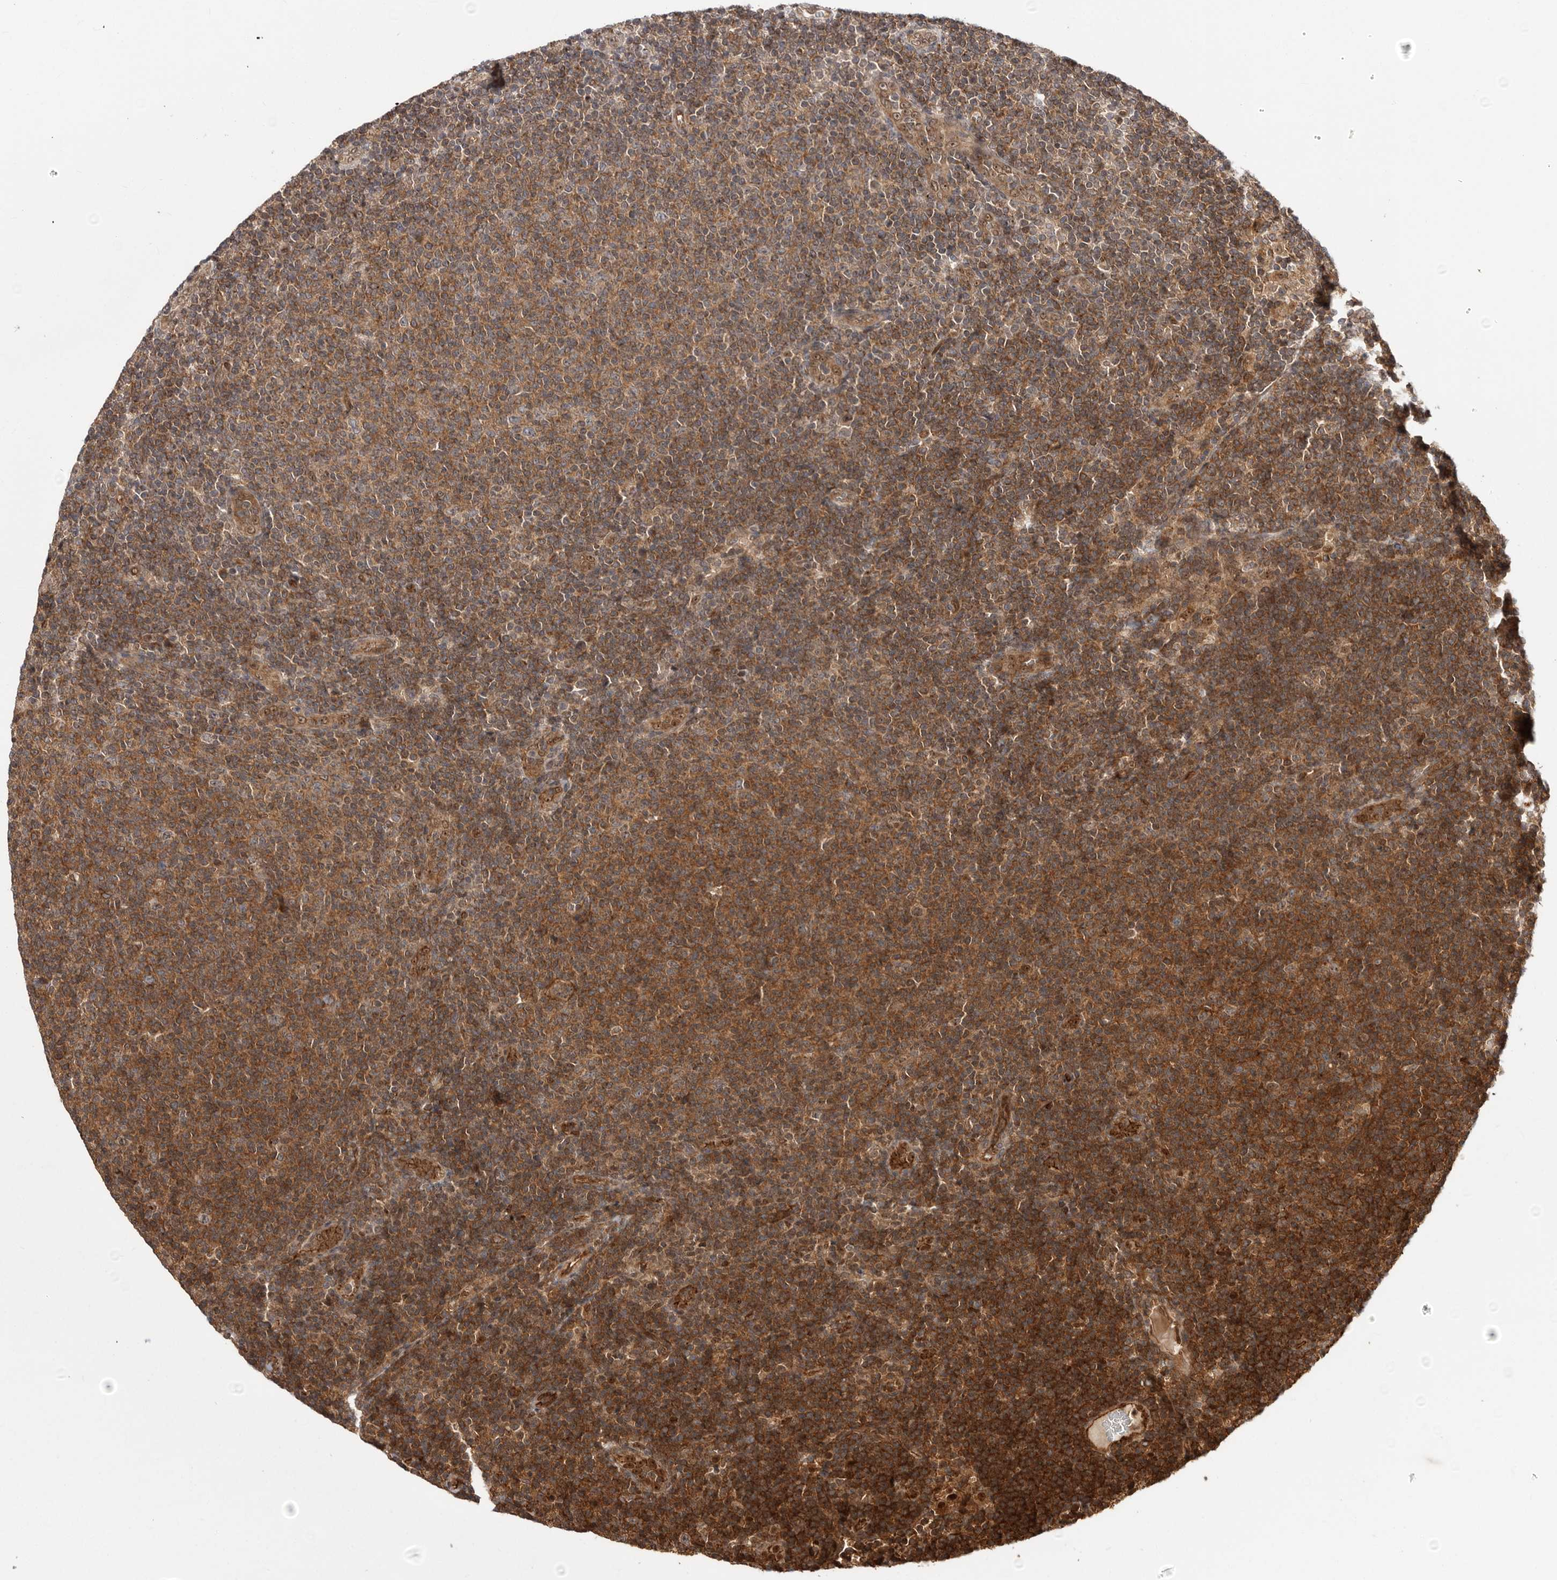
{"staining": {"intensity": "moderate", "quantity": ">75%", "location": "cytoplasmic/membranous"}, "tissue": "lymphoma", "cell_type": "Tumor cells", "image_type": "cancer", "snomed": [{"axis": "morphology", "description": "Malignant lymphoma, non-Hodgkin's type, Low grade"}, {"axis": "topography", "description": "Lymph node"}], "caption": "IHC (DAB (3,3'-diaminobenzidine)) staining of human lymphoma displays moderate cytoplasmic/membranous protein expression in approximately >75% of tumor cells.", "gene": "DHDDS", "patient": {"sex": "male", "age": 66}}